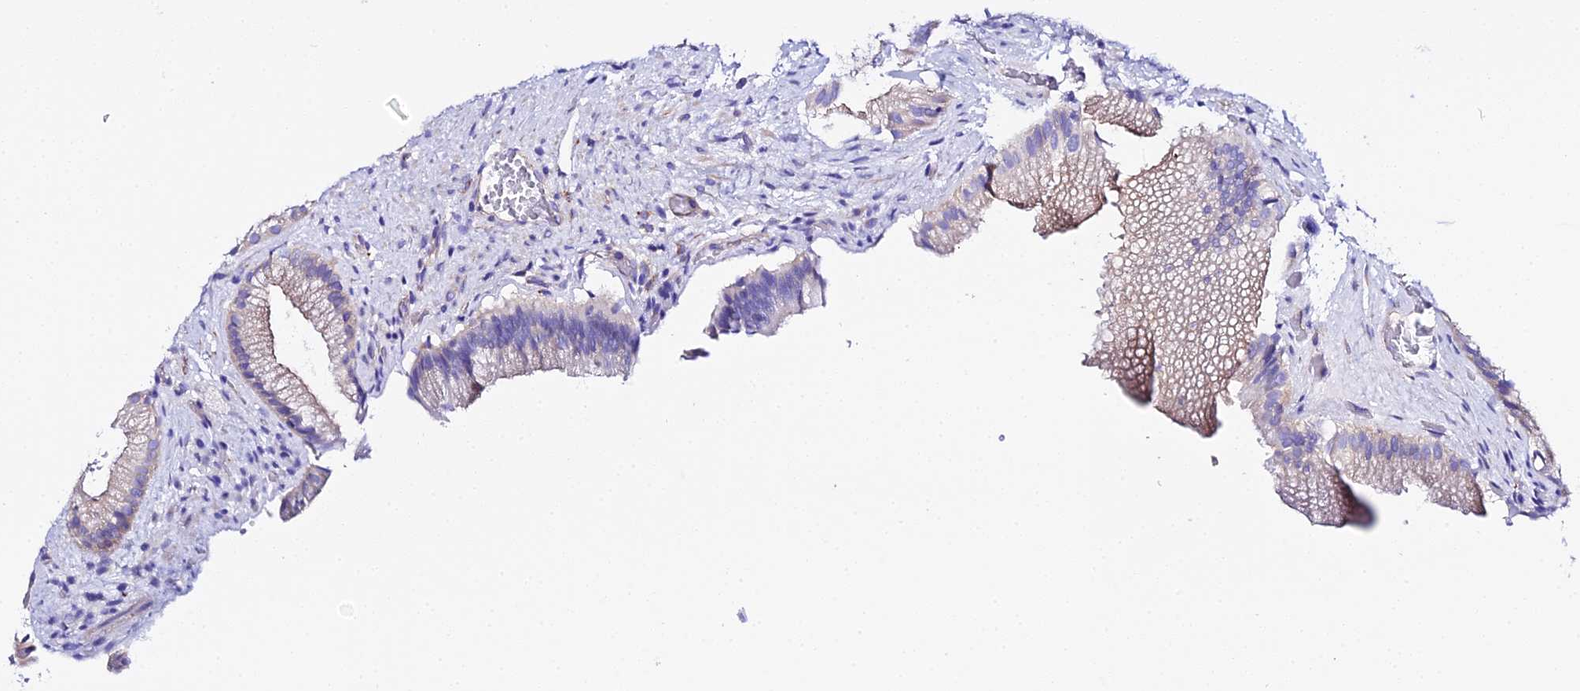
{"staining": {"intensity": "weak", "quantity": "<25%", "location": "cytoplasmic/membranous"}, "tissue": "gallbladder", "cell_type": "Glandular cells", "image_type": "normal", "snomed": [{"axis": "morphology", "description": "Normal tissue, NOS"}, {"axis": "morphology", "description": "Inflammation, NOS"}, {"axis": "topography", "description": "Gallbladder"}], "caption": "The micrograph shows no staining of glandular cells in normal gallbladder. (Brightfield microscopy of DAB (3,3'-diaminobenzidine) immunohistochemistry at high magnification).", "gene": "CFAP45", "patient": {"sex": "male", "age": 51}}